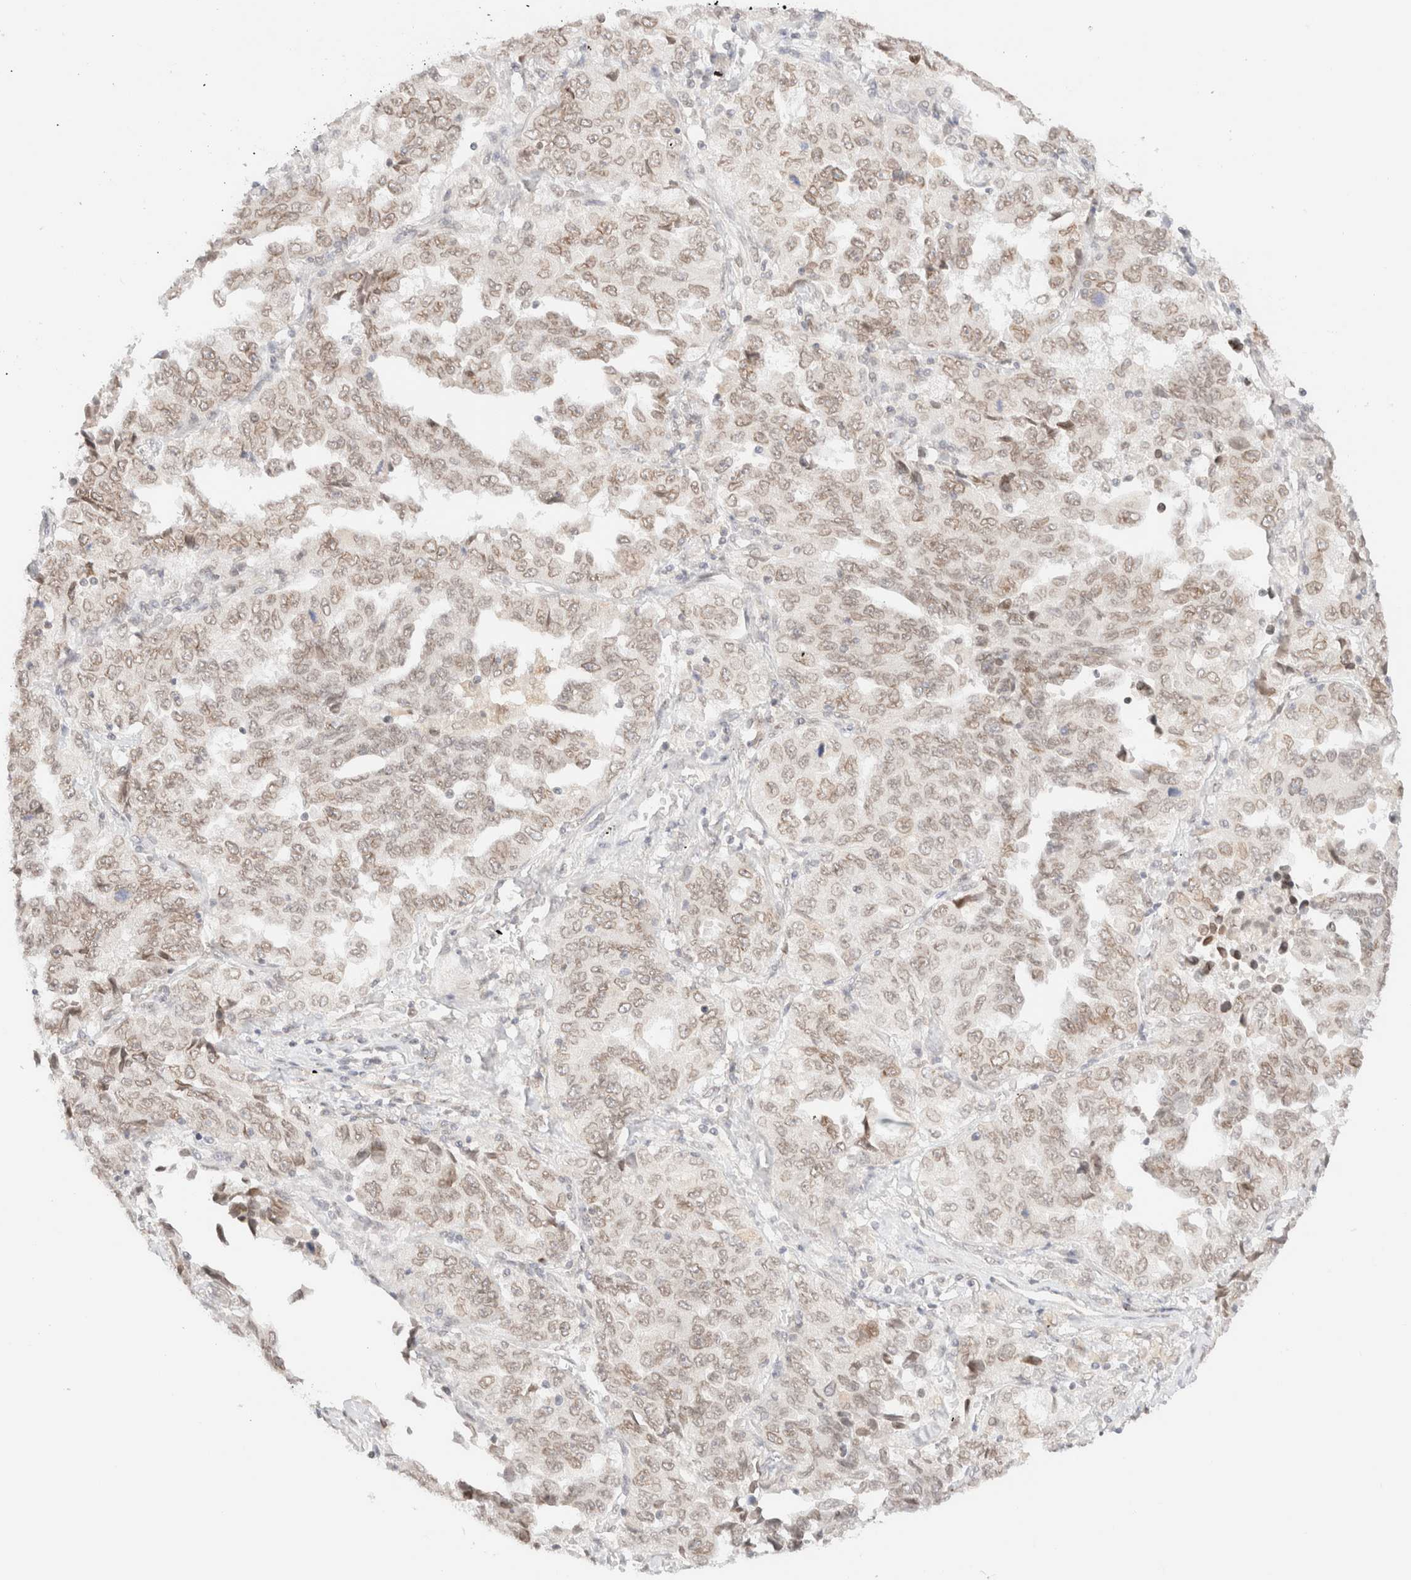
{"staining": {"intensity": "weak", "quantity": "25%-75%", "location": "cytoplasmic/membranous,nuclear"}, "tissue": "lung cancer", "cell_type": "Tumor cells", "image_type": "cancer", "snomed": [{"axis": "morphology", "description": "Adenocarcinoma, NOS"}, {"axis": "topography", "description": "Lung"}], "caption": "IHC staining of adenocarcinoma (lung), which exhibits low levels of weak cytoplasmic/membranous and nuclear expression in about 25%-75% of tumor cells indicating weak cytoplasmic/membranous and nuclear protein expression. The staining was performed using DAB (brown) for protein detection and nuclei were counterstained in hematoxylin (blue).", "gene": "ZNF770", "patient": {"sex": "female", "age": 51}}